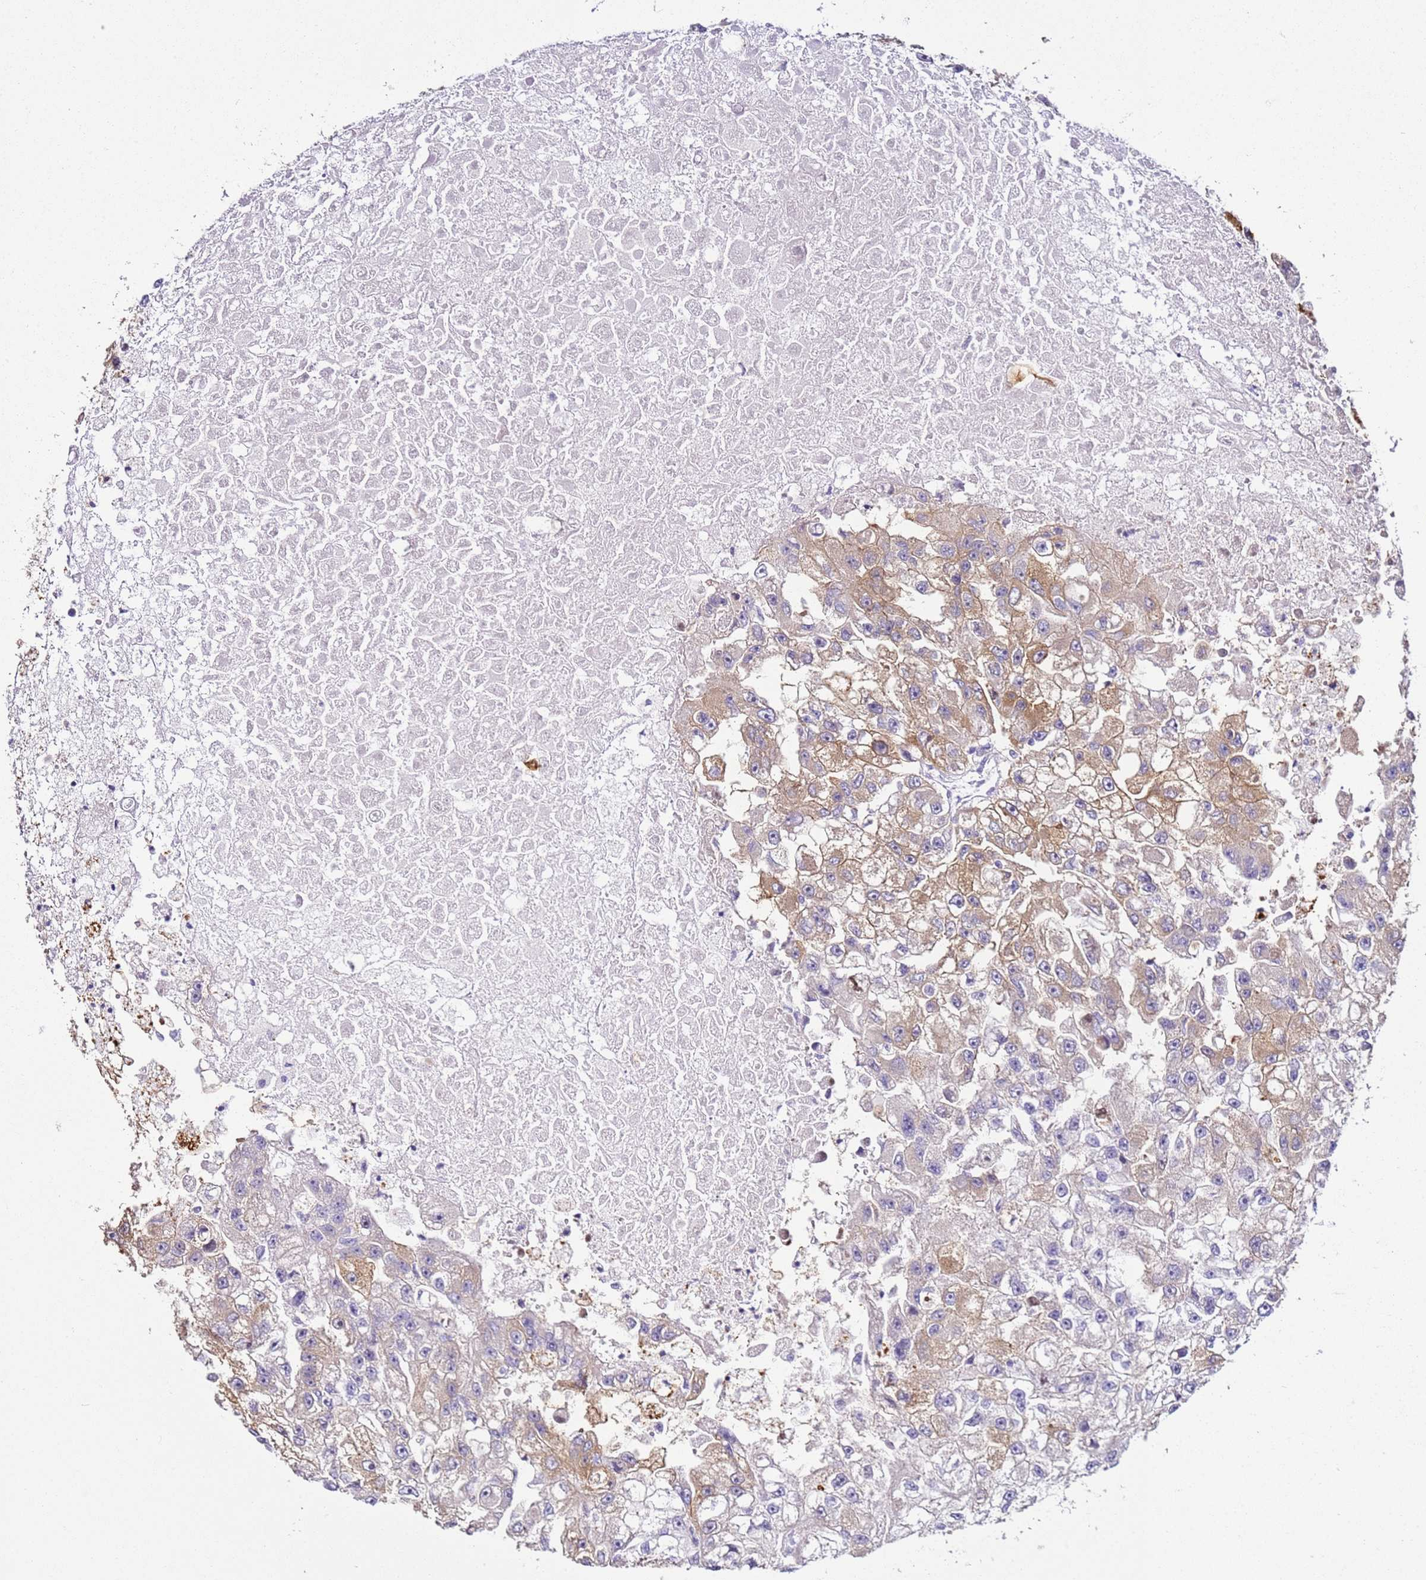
{"staining": {"intensity": "moderate", "quantity": ">75%", "location": "cytoplasmic/membranous"}, "tissue": "renal cancer", "cell_type": "Tumor cells", "image_type": "cancer", "snomed": [{"axis": "morphology", "description": "Adenocarcinoma, NOS"}, {"axis": "topography", "description": "Kidney"}], "caption": "This histopathology image demonstrates IHC staining of renal adenocarcinoma, with medium moderate cytoplasmic/membranous staining in about >75% of tumor cells.", "gene": "HGD", "patient": {"sex": "male", "age": 63}}